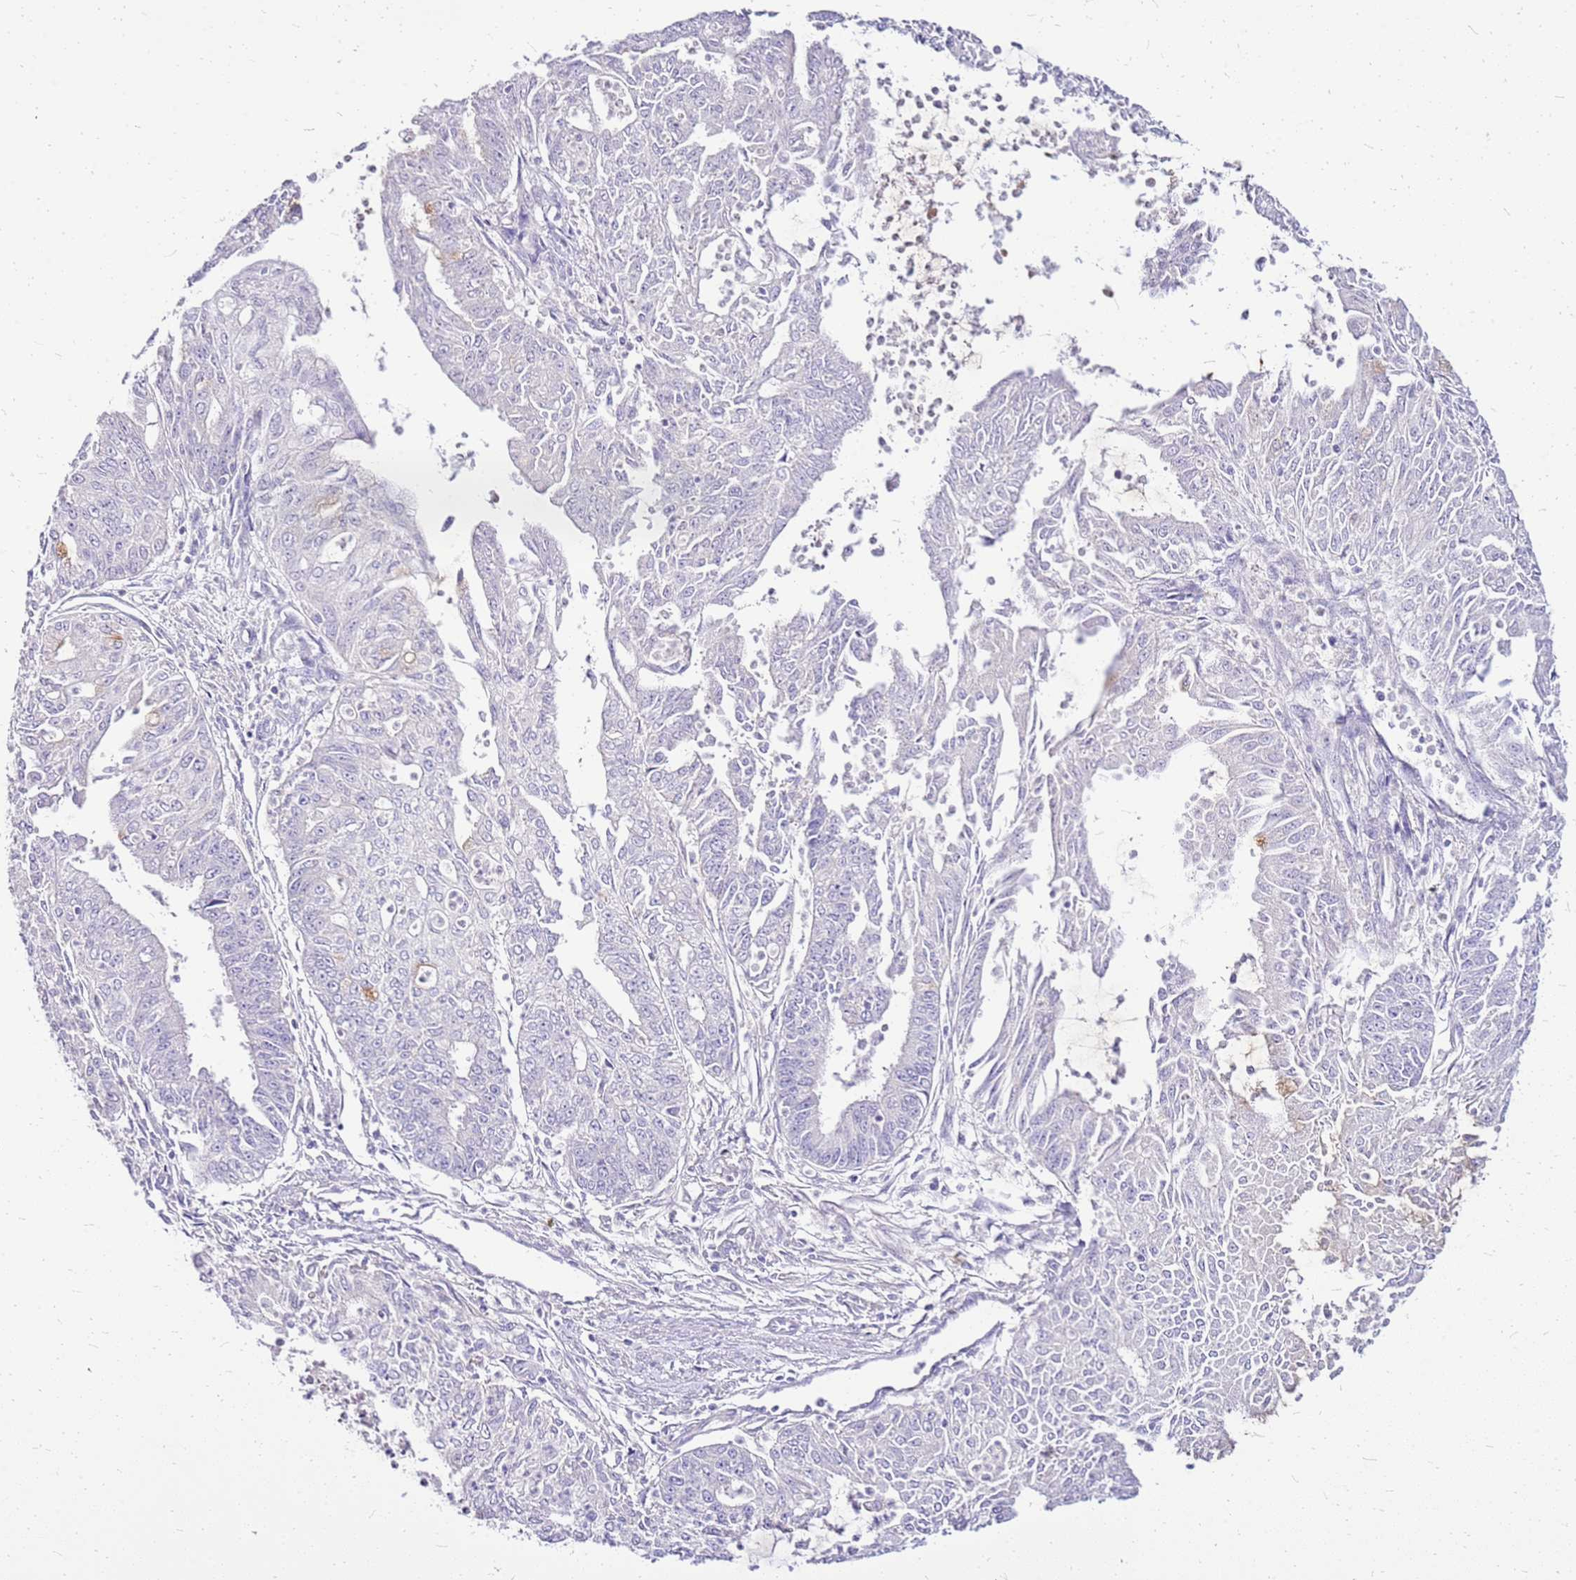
{"staining": {"intensity": "negative", "quantity": "none", "location": "none"}, "tissue": "endometrial cancer", "cell_type": "Tumor cells", "image_type": "cancer", "snomed": [{"axis": "morphology", "description": "Adenocarcinoma, NOS"}, {"axis": "topography", "description": "Endometrium"}], "caption": "The histopathology image demonstrates no staining of tumor cells in endometrial adenocarcinoma.", "gene": "DCDC2B", "patient": {"sex": "female", "age": 73}}